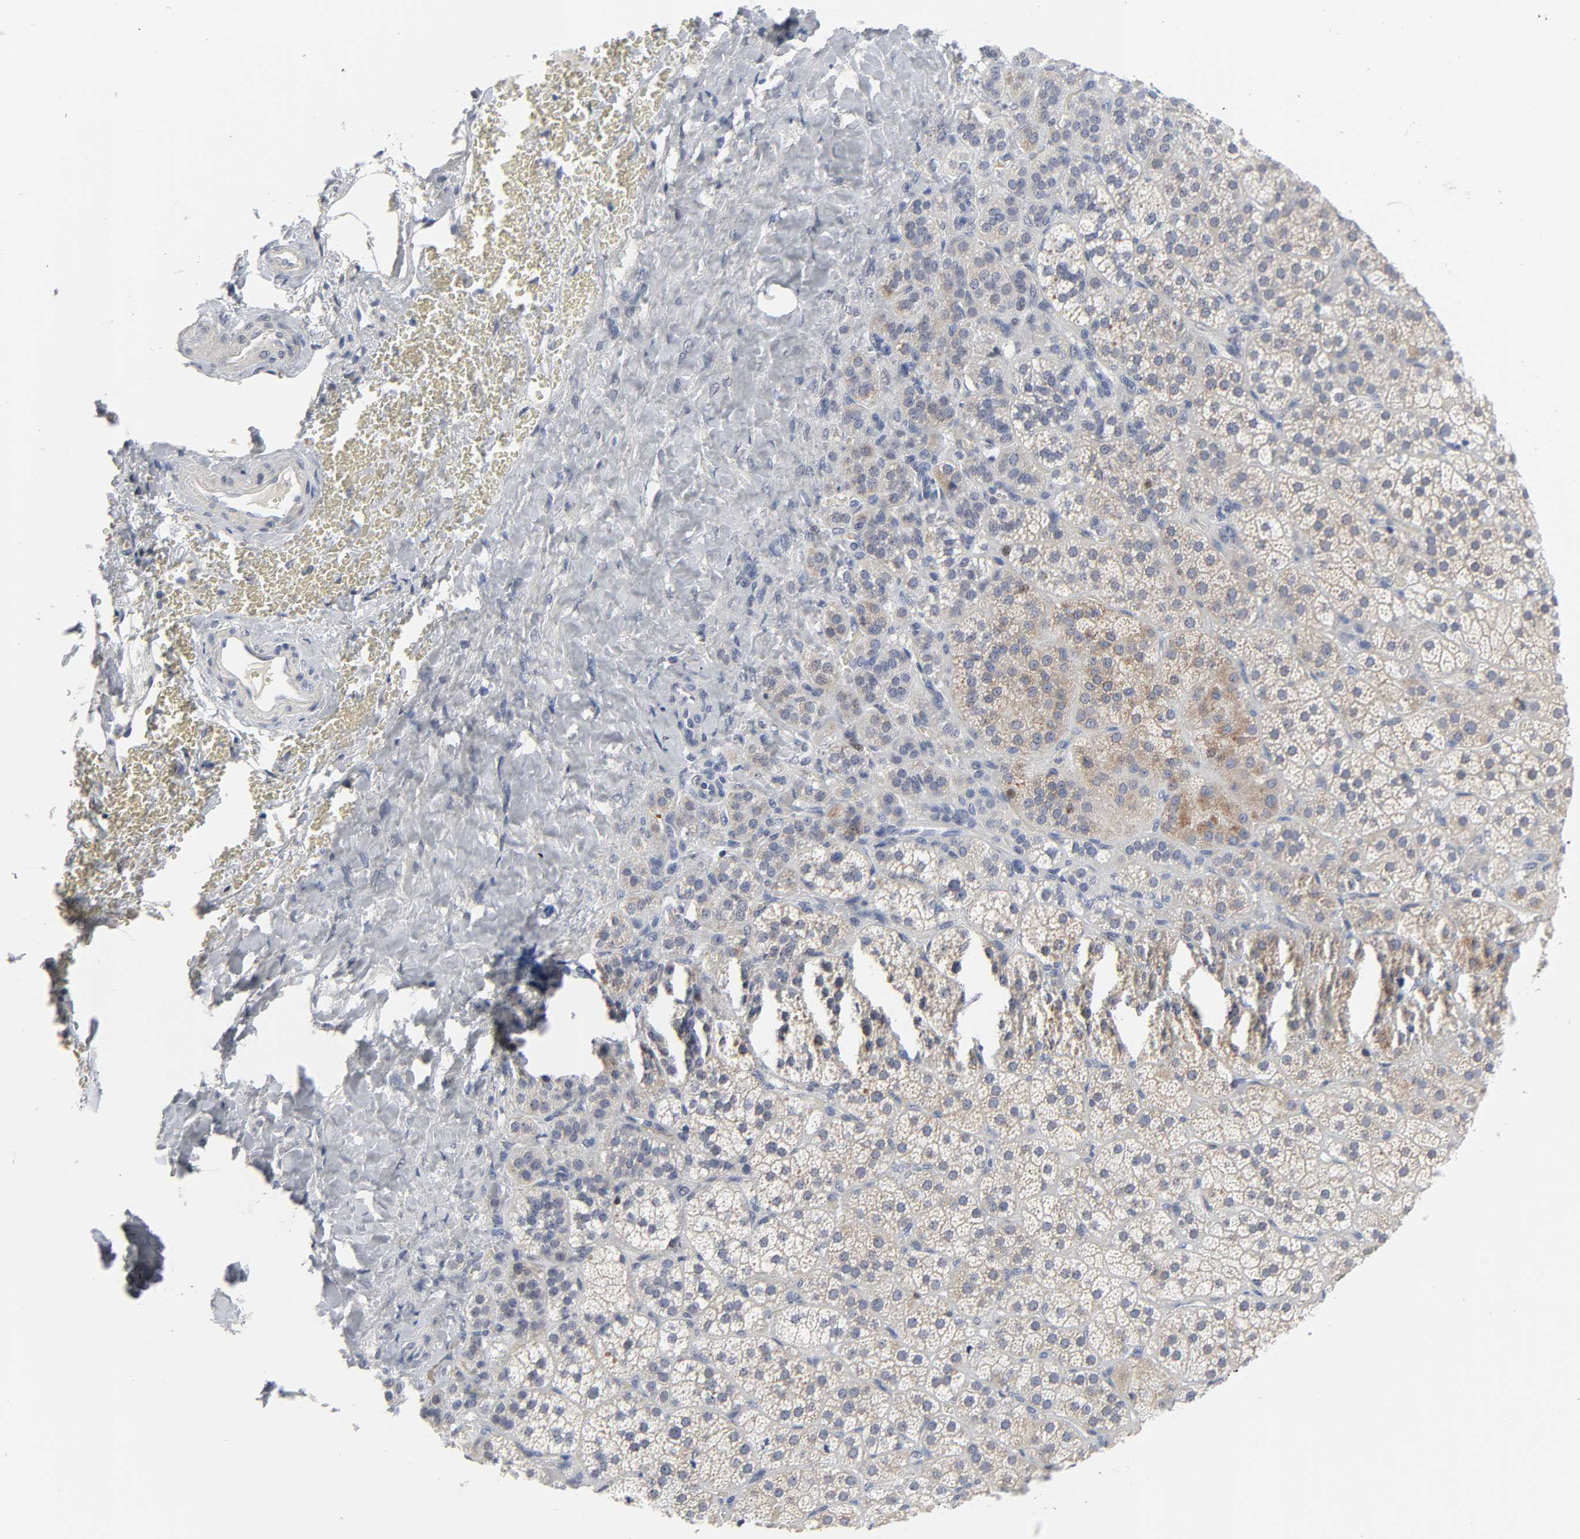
{"staining": {"intensity": "weak", "quantity": ">75%", "location": "cytoplasmic/membranous"}, "tissue": "adrenal gland", "cell_type": "Glandular cells", "image_type": "normal", "snomed": [{"axis": "morphology", "description": "Normal tissue, NOS"}, {"axis": "topography", "description": "Adrenal gland"}], "caption": "This histopathology image demonstrates IHC staining of benign human adrenal gland, with low weak cytoplasmic/membranous staining in about >75% of glandular cells.", "gene": "WEE1", "patient": {"sex": "female", "age": 71}}